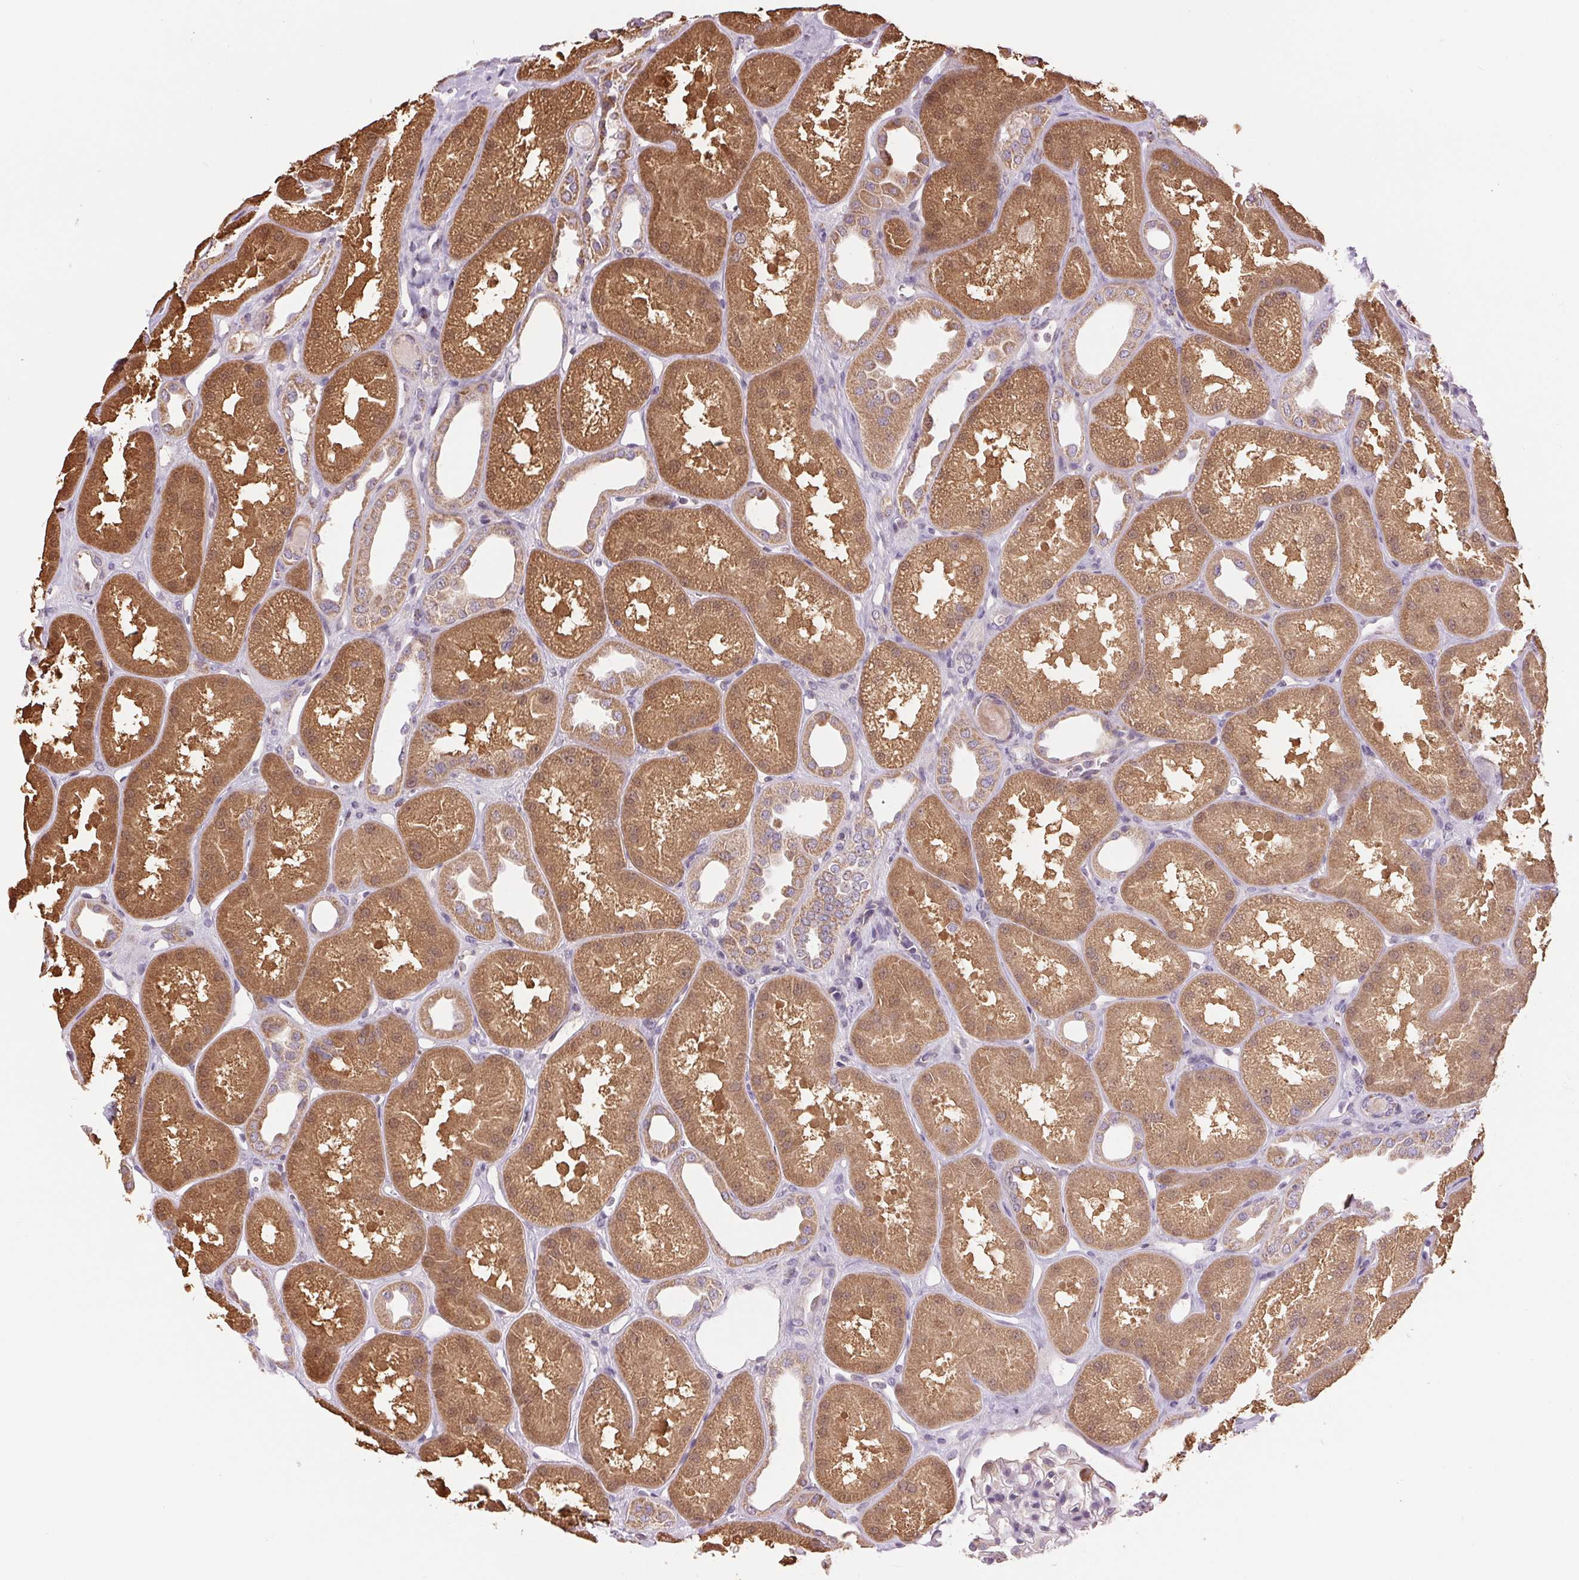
{"staining": {"intensity": "weak", "quantity": "<25%", "location": "cytoplasmic/membranous"}, "tissue": "kidney", "cell_type": "Cells in glomeruli", "image_type": "normal", "snomed": [{"axis": "morphology", "description": "Normal tissue, NOS"}, {"axis": "topography", "description": "Kidney"}], "caption": "Immunohistochemistry of benign kidney shows no staining in cells in glomeruli. Brightfield microscopy of IHC stained with DAB (3,3'-diaminobenzidine) (brown) and hematoxylin (blue), captured at high magnification.", "gene": "DGUOK", "patient": {"sex": "male", "age": 61}}